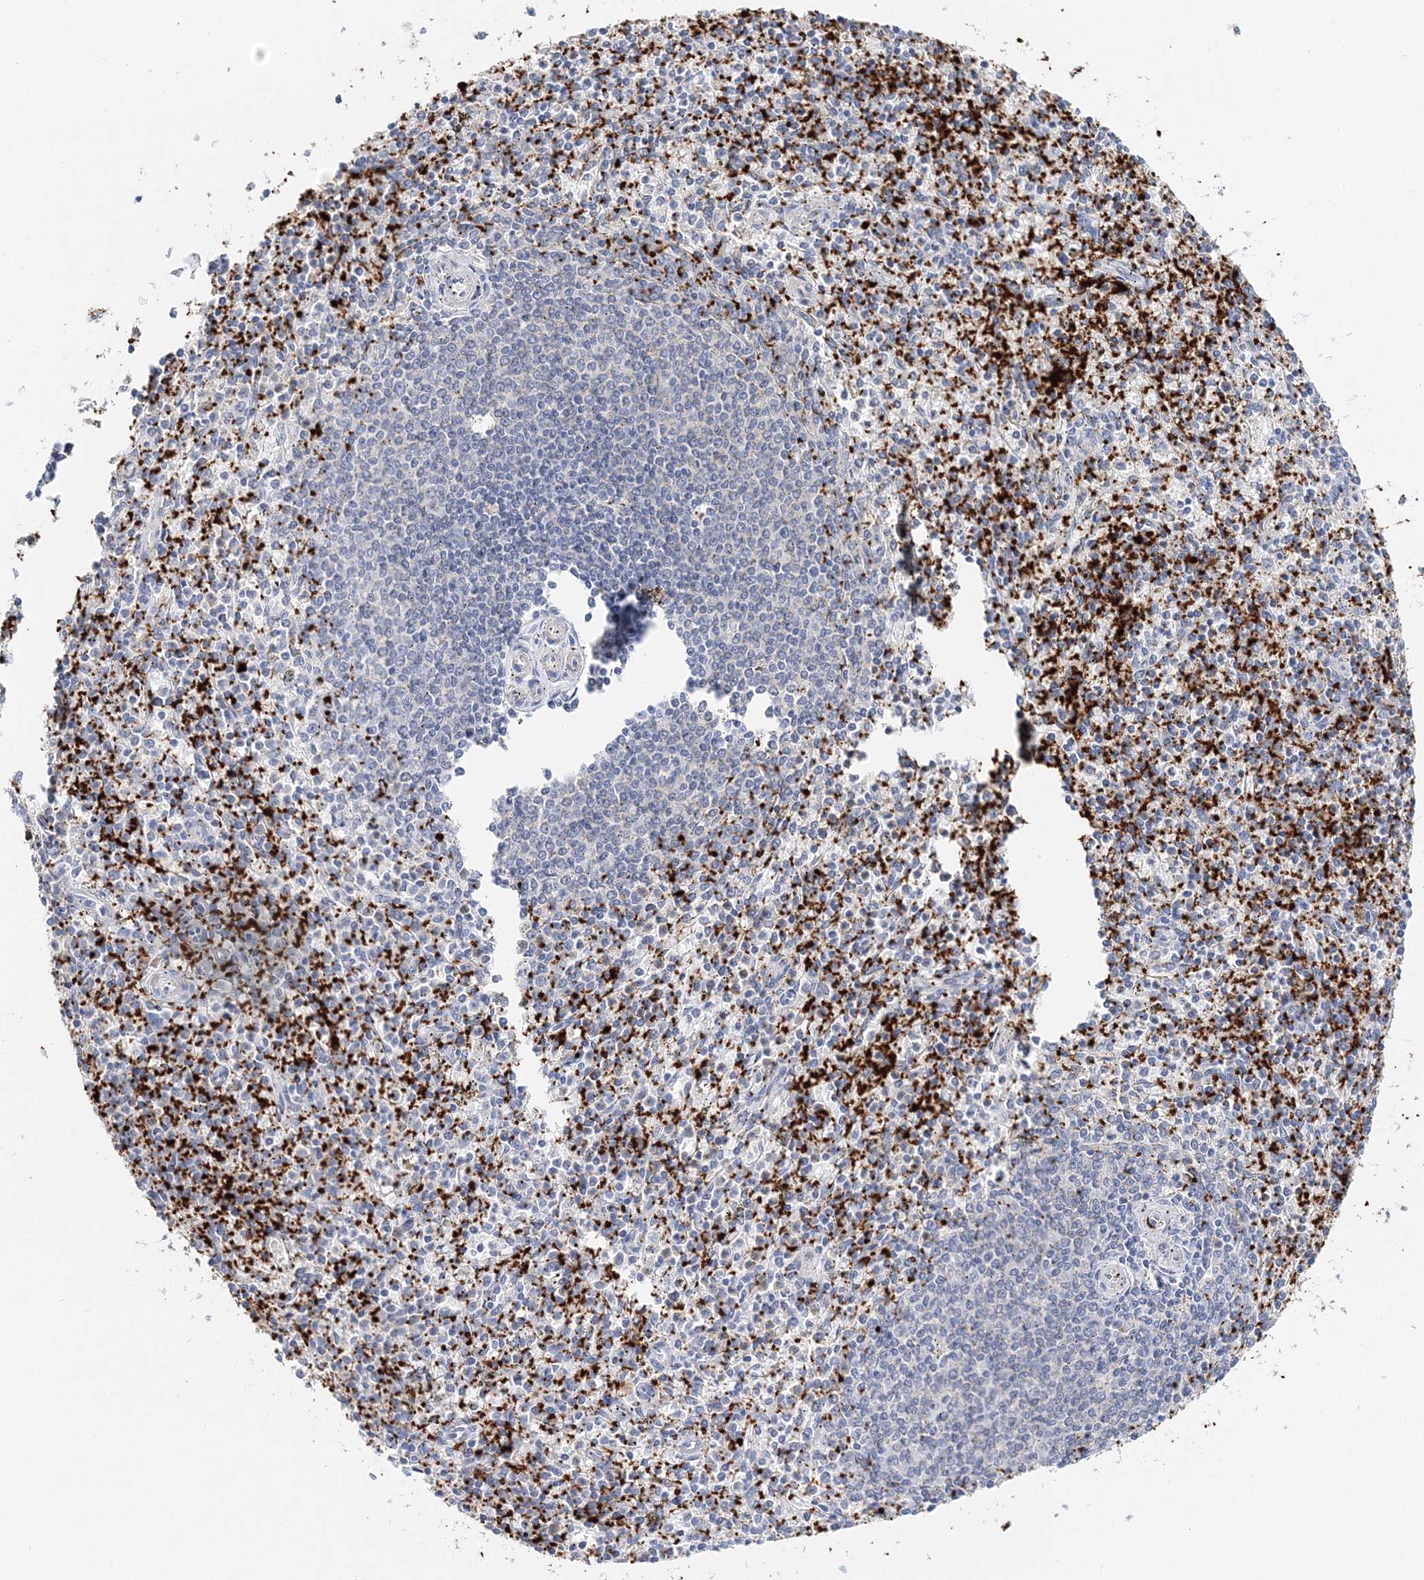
{"staining": {"intensity": "negative", "quantity": "none", "location": "none"}, "tissue": "spleen", "cell_type": "Cells in red pulp", "image_type": "normal", "snomed": [{"axis": "morphology", "description": "Normal tissue, NOS"}, {"axis": "topography", "description": "Spleen"}], "caption": "Spleen was stained to show a protein in brown. There is no significant expression in cells in red pulp. (Stains: DAB (3,3'-diaminobenzidine) immunohistochemistry with hematoxylin counter stain, Microscopy: brightfield microscopy at high magnification).", "gene": "MYOZ2", "patient": {"sex": "male", "age": 72}}